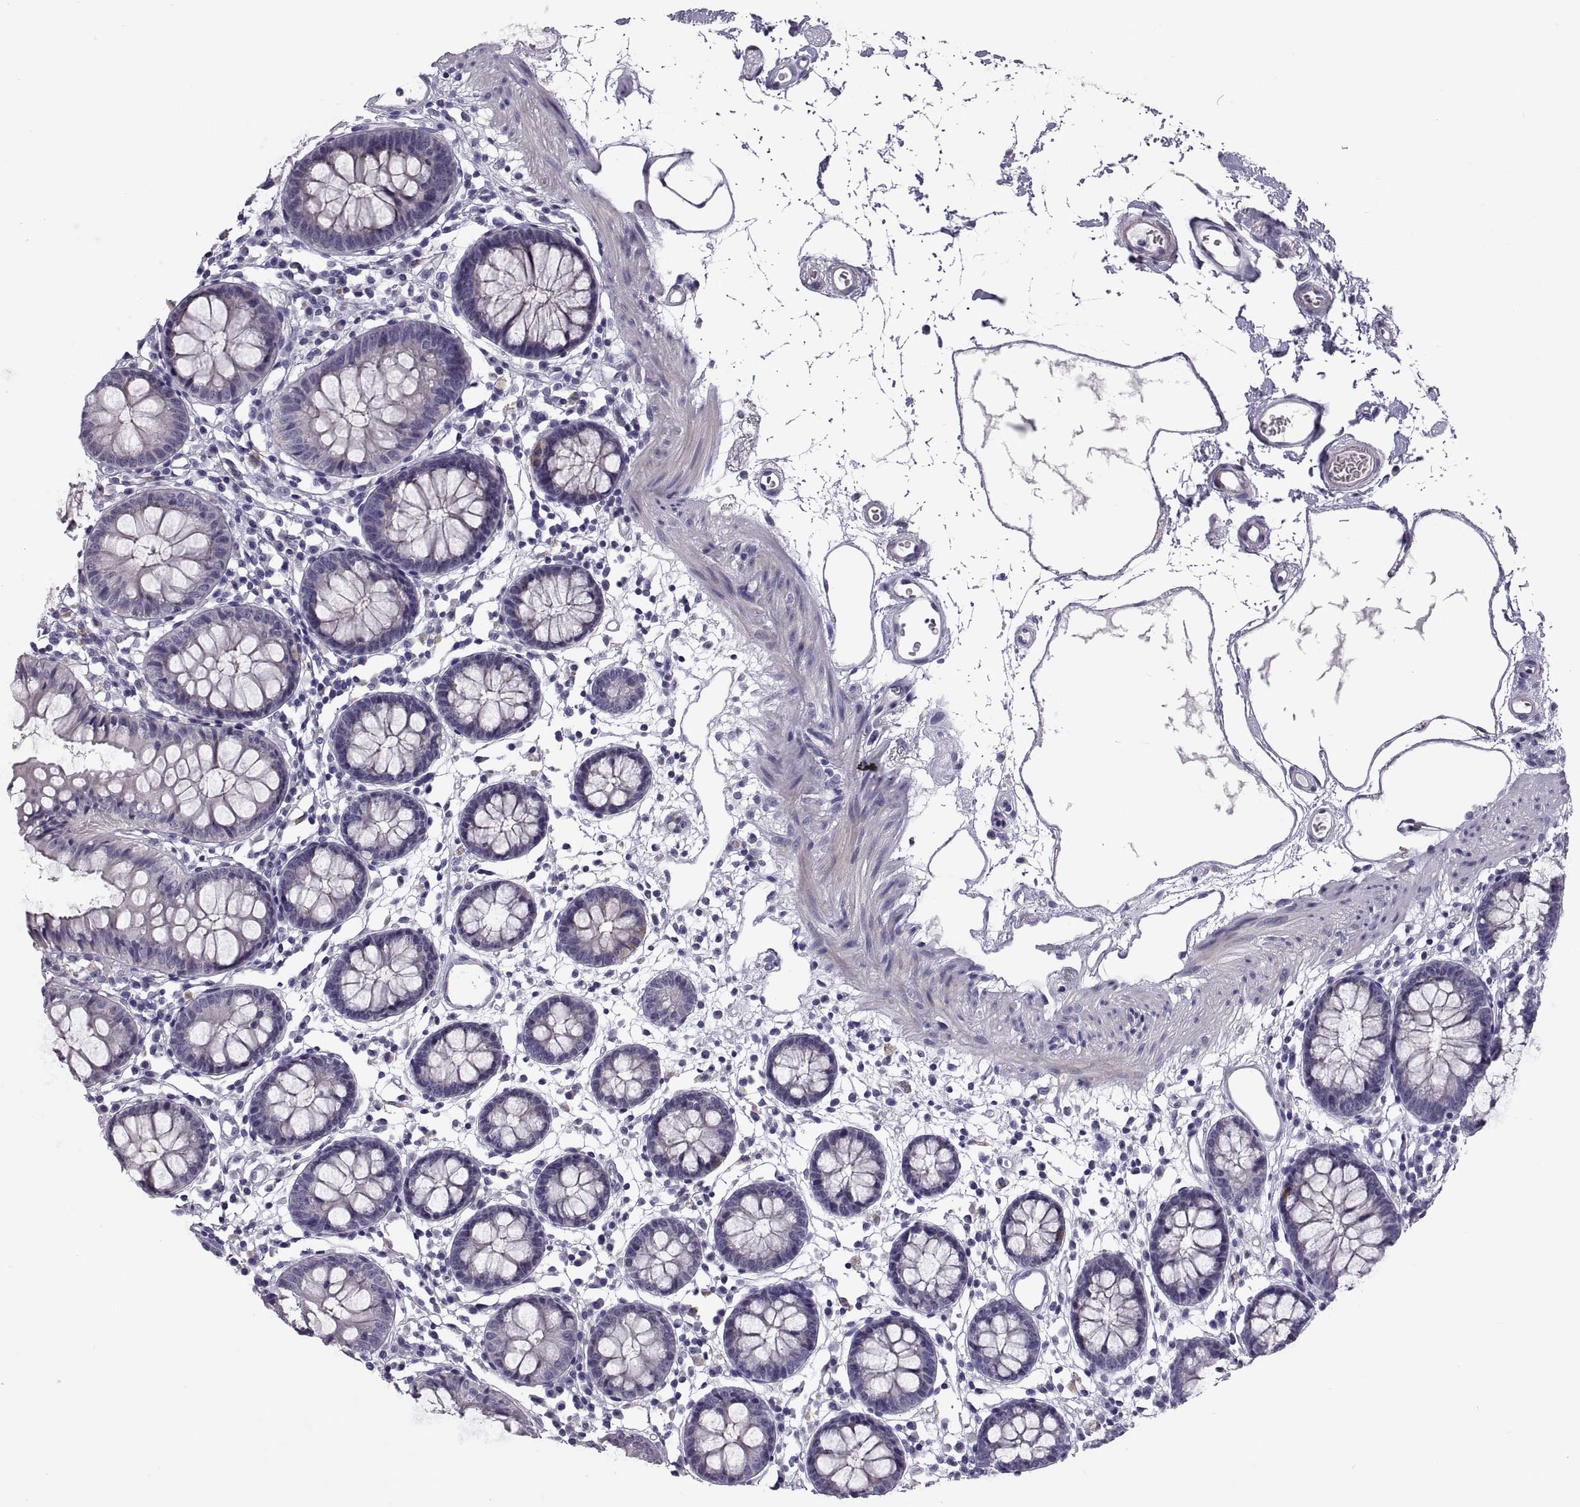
{"staining": {"intensity": "negative", "quantity": "none", "location": "none"}, "tissue": "colon", "cell_type": "Endothelial cells", "image_type": "normal", "snomed": [{"axis": "morphology", "description": "Normal tissue, NOS"}, {"axis": "topography", "description": "Colon"}], "caption": "IHC of normal human colon displays no staining in endothelial cells. Nuclei are stained in blue.", "gene": "VSX2", "patient": {"sex": "female", "age": 84}}